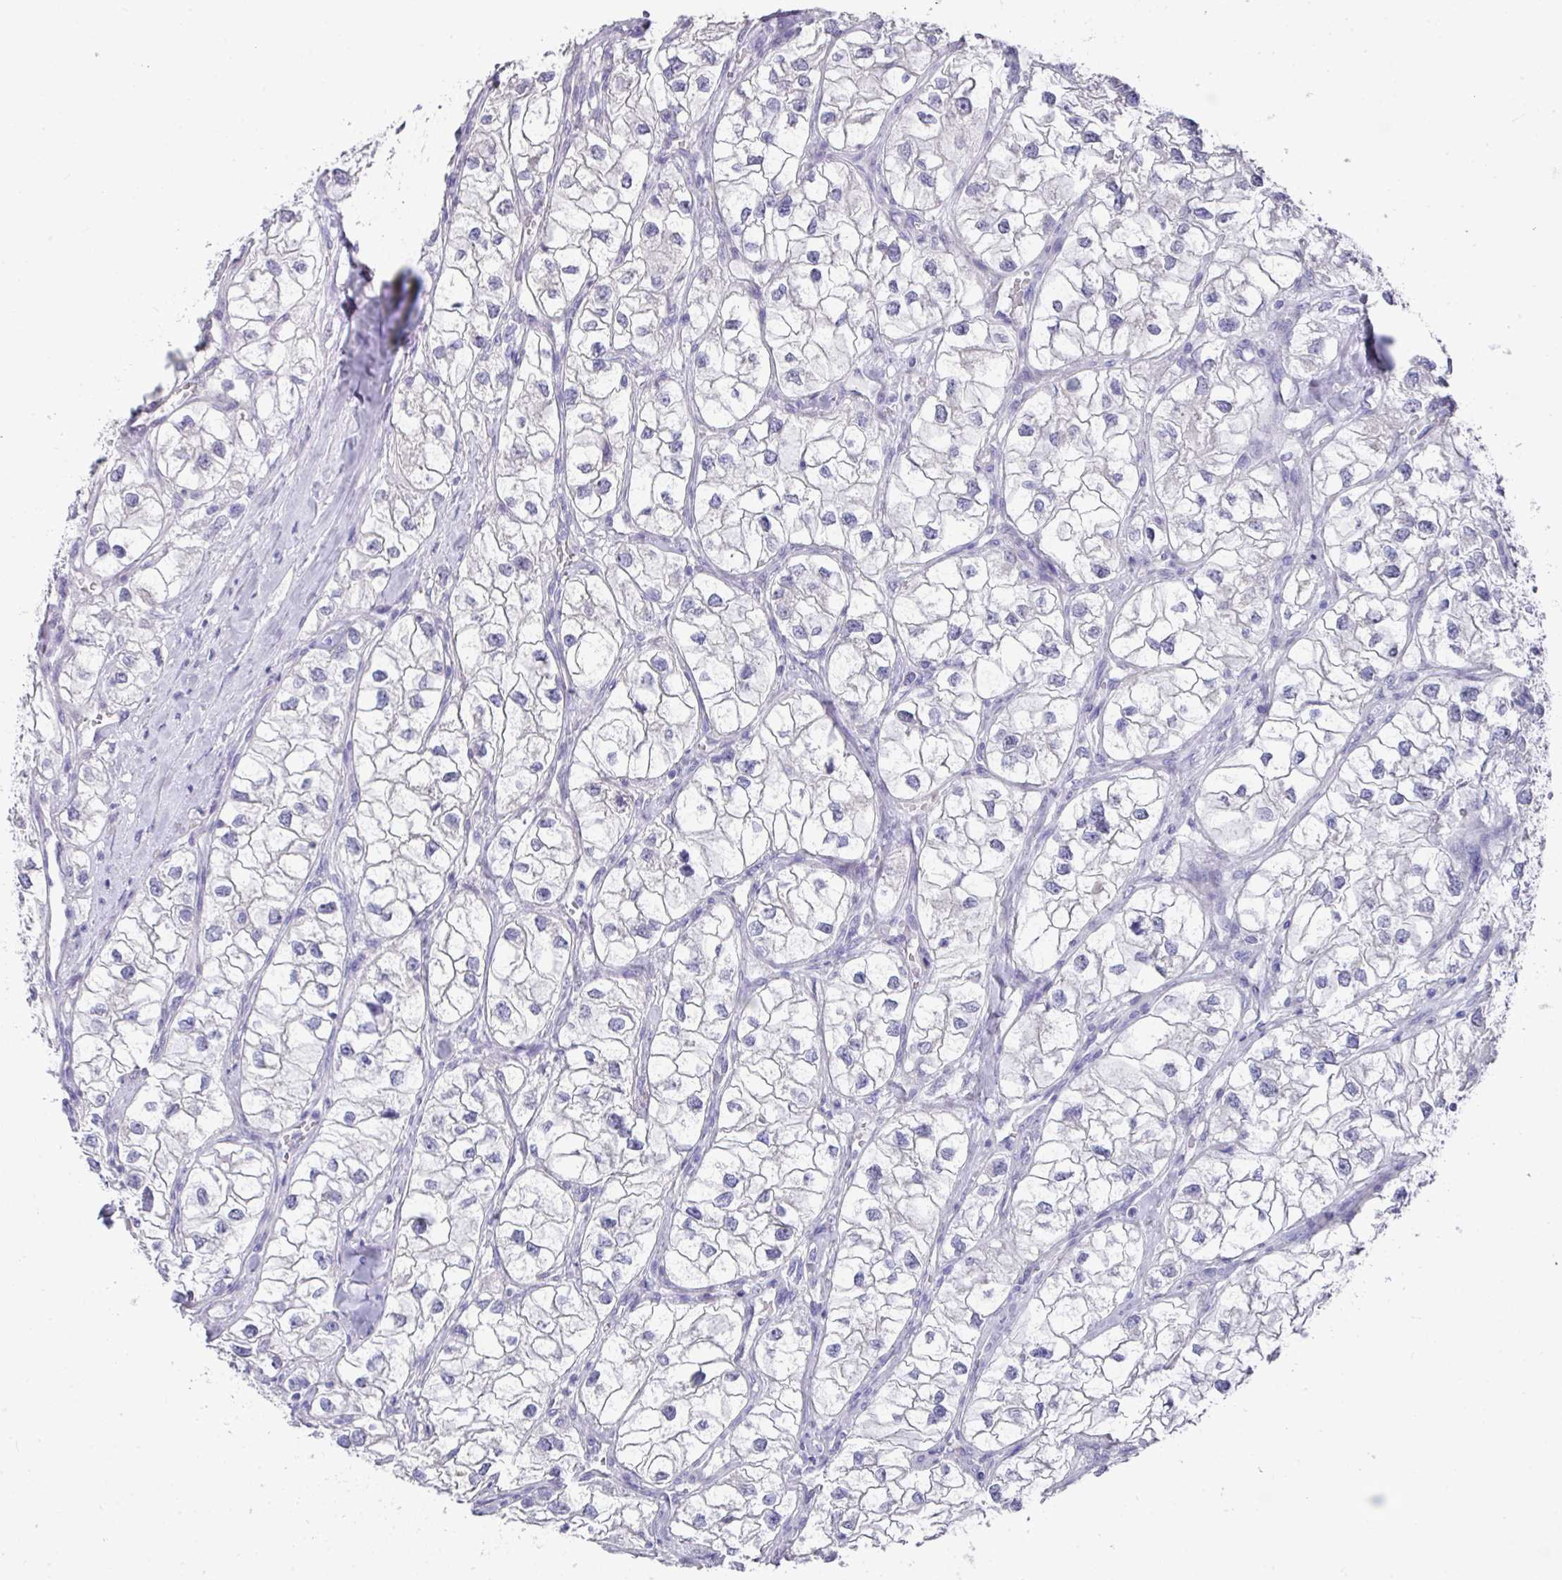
{"staining": {"intensity": "negative", "quantity": "none", "location": "none"}, "tissue": "renal cancer", "cell_type": "Tumor cells", "image_type": "cancer", "snomed": [{"axis": "morphology", "description": "Adenocarcinoma, NOS"}, {"axis": "topography", "description": "Kidney"}], "caption": "Immunohistochemical staining of renal adenocarcinoma shows no significant positivity in tumor cells. Brightfield microscopy of immunohistochemistry stained with DAB (brown) and hematoxylin (blue), captured at high magnification.", "gene": "DAZL", "patient": {"sex": "male", "age": 59}}